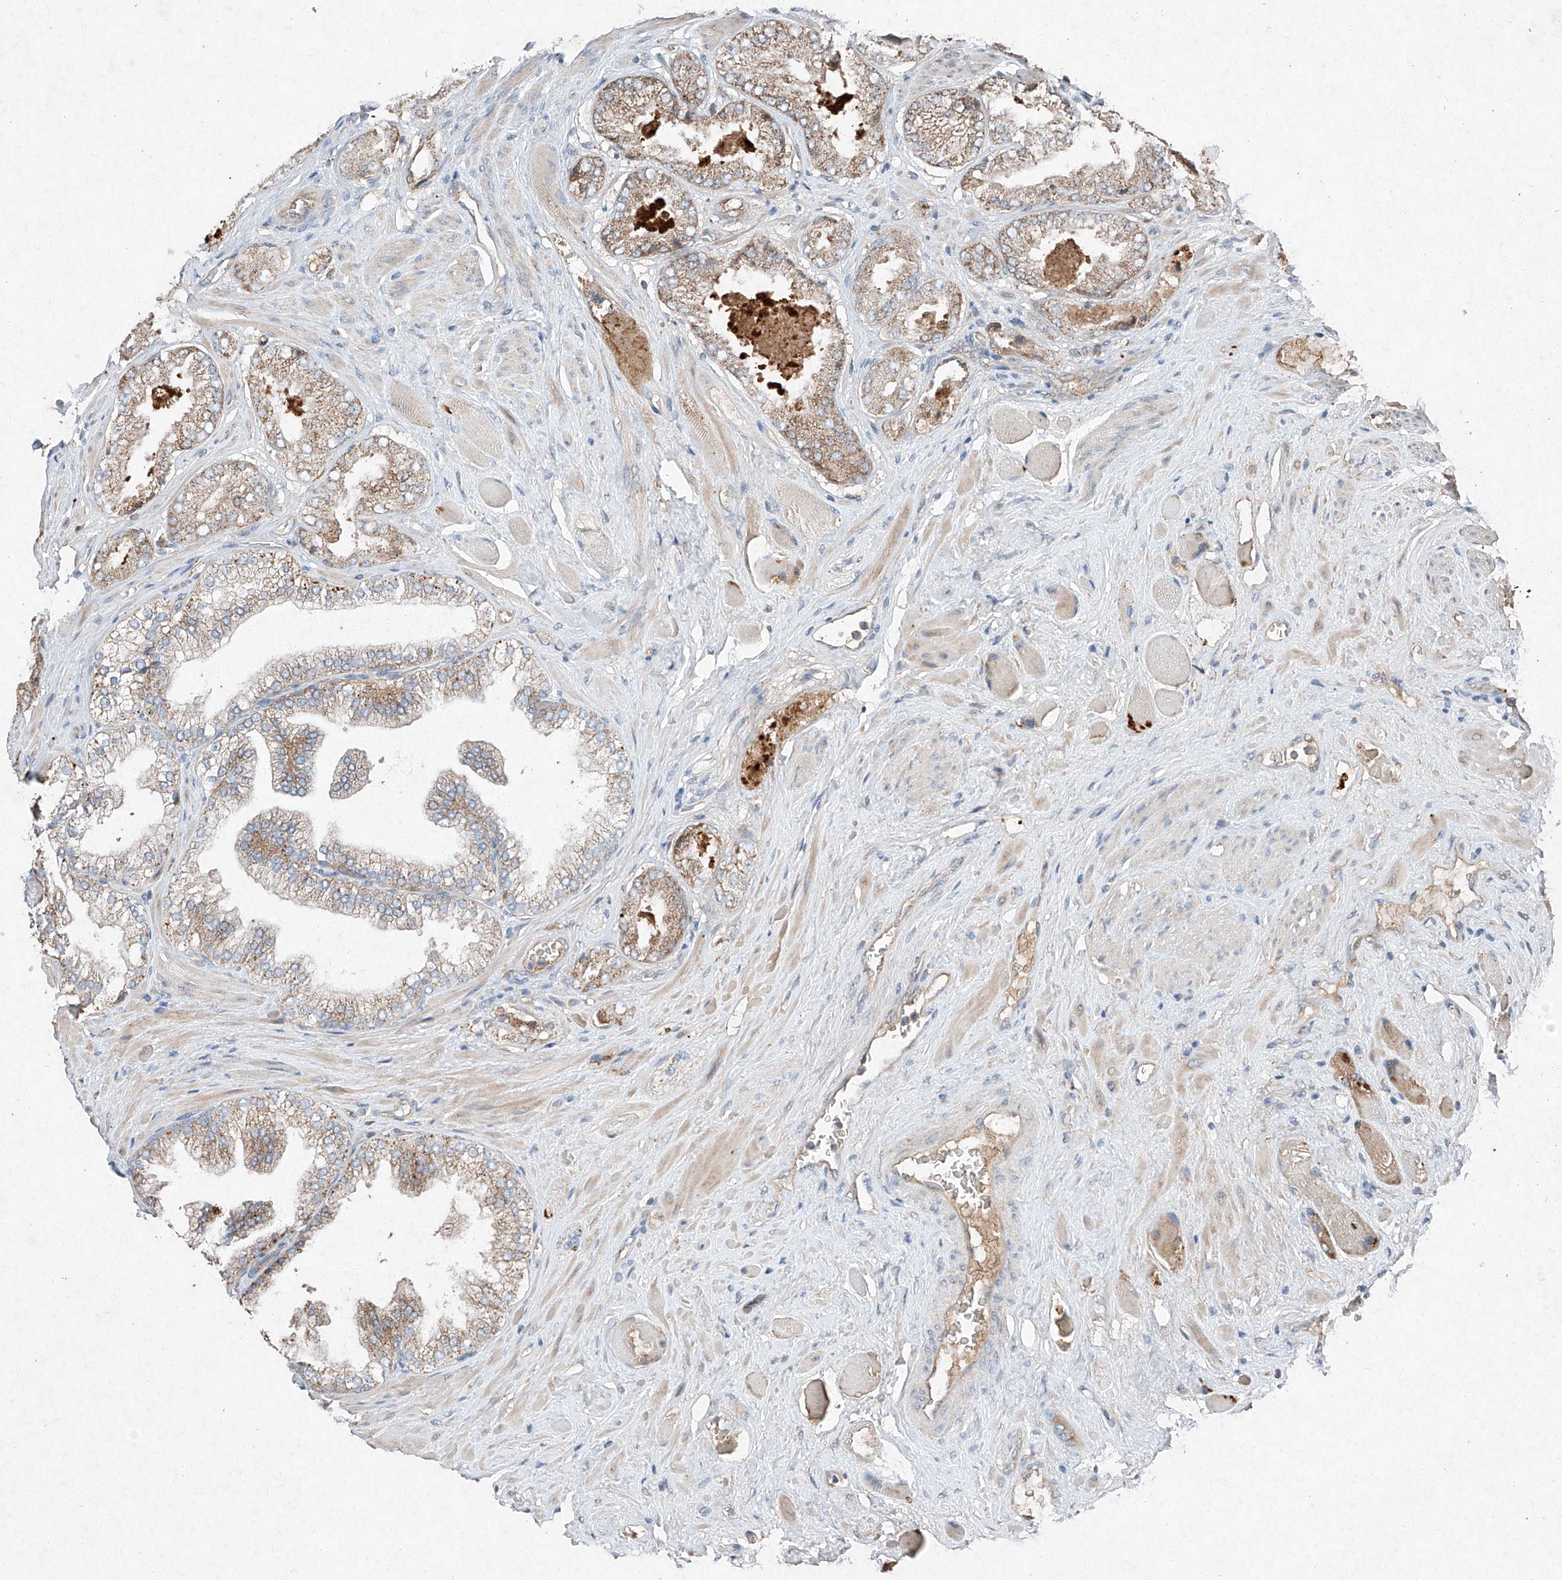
{"staining": {"intensity": "weak", "quantity": ">75%", "location": "cytoplasmic/membranous"}, "tissue": "prostate cancer", "cell_type": "Tumor cells", "image_type": "cancer", "snomed": [{"axis": "morphology", "description": "Adenocarcinoma, High grade"}, {"axis": "topography", "description": "Prostate"}], "caption": "Immunohistochemistry micrograph of neoplastic tissue: prostate cancer (high-grade adenocarcinoma) stained using immunohistochemistry (IHC) shows low levels of weak protein expression localized specifically in the cytoplasmic/membranous of tumor cells, appearing as a cytoplasmic/membranous brown color.", "gene": "RUSC1", "patient": {"sex": "male", "age": 58}}